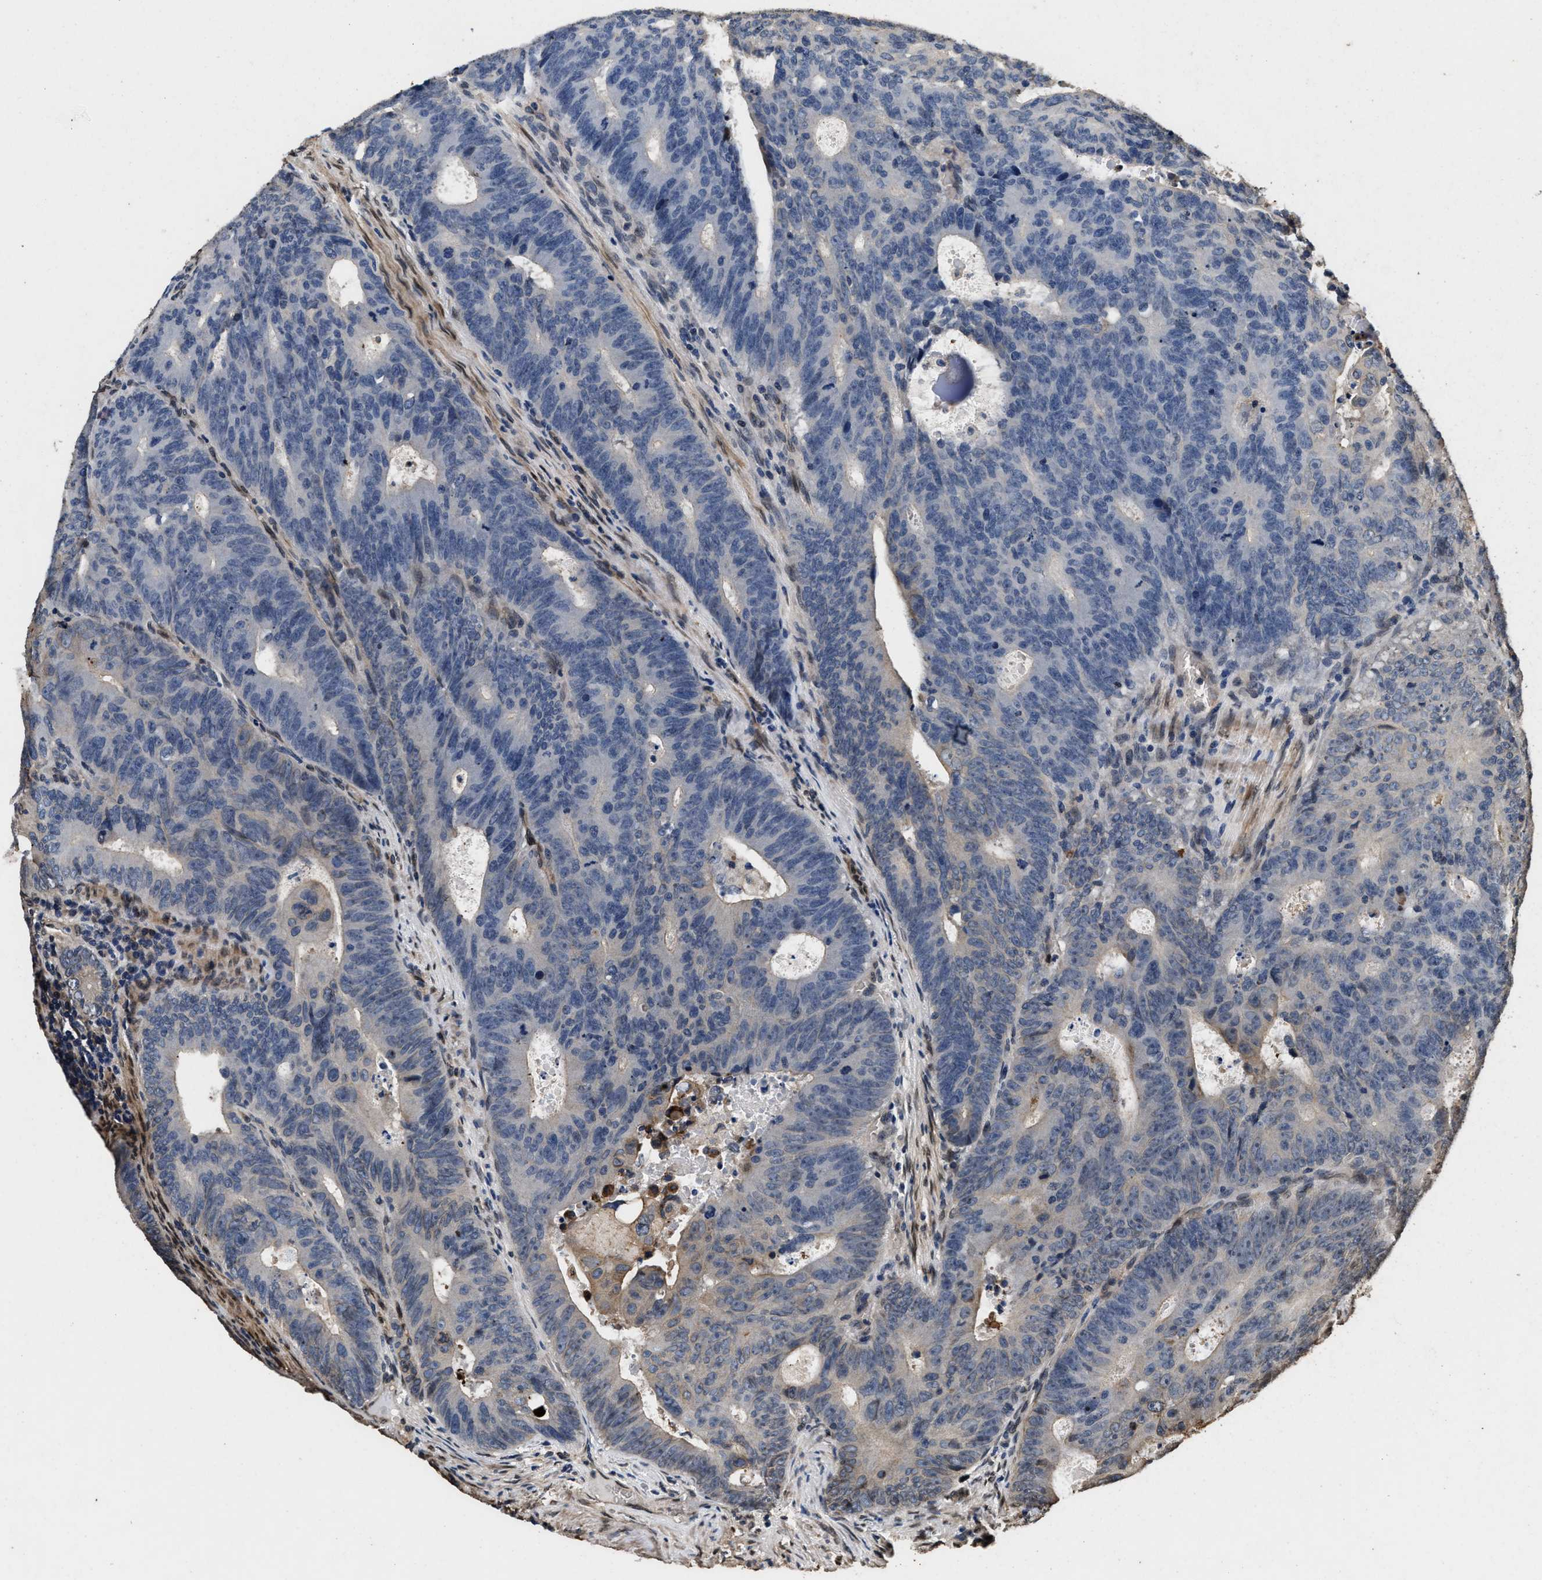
{"staining": {"intensity": "negative", "quantity": "none", "location": "none"}, "tissue": "colorectal cancer", "cell_type": "Tumor cells", "image_type": "cancer", "snomed": [{"axis": "morphology", "description": "Adenocarcinoma, NOS"}, {"axis": "topography", "description": "Colon"}], "caption": "Protein analysis of adenocarcinoma (colorectal) demonstrates no significant staining in tumor cells.", "gene": "ACCS", "patient": {"sex": "male", "age": 87}}